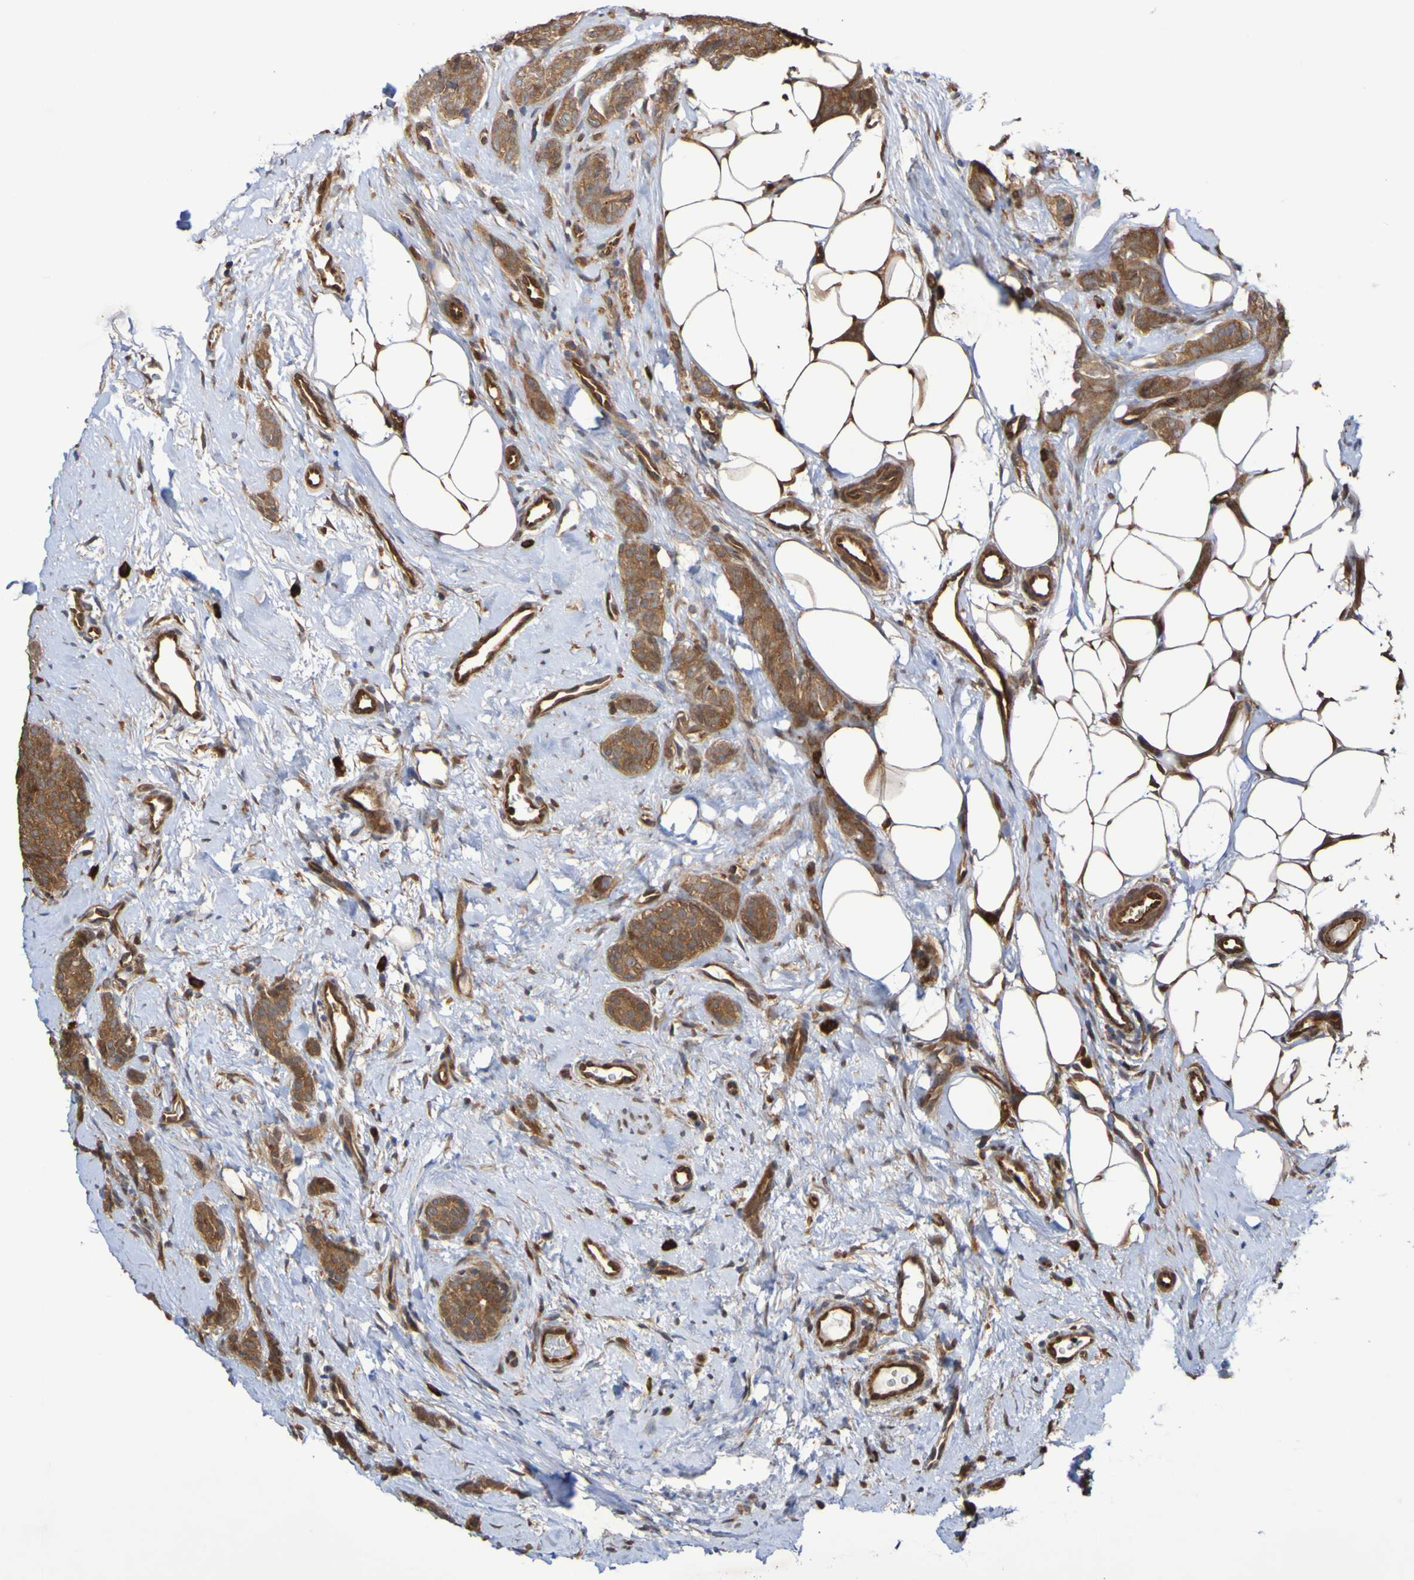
{"staining": {"intensity": "moderate", "quantity": ">75%", "location": "cytoplasmic/membranous"}, "tissue": "breast cancer", "cell_type": "Tumor cells", "image_type": "cancer", "snomed": [{"axis": "morphology", "description": "Lobular carcinoma"}, {"axis": "topography", "description": "Skin"}, {"axis": "topography", "description": "Breast"}], "caption": "Breast cancer was stained to show a protein in brown. There is medium levels of moderate cytoplasmic/membranous expression in approximately >75% of tumor cells.", "gene": "SERPINB6", "patient": {"sex": "female", "age": 46}}